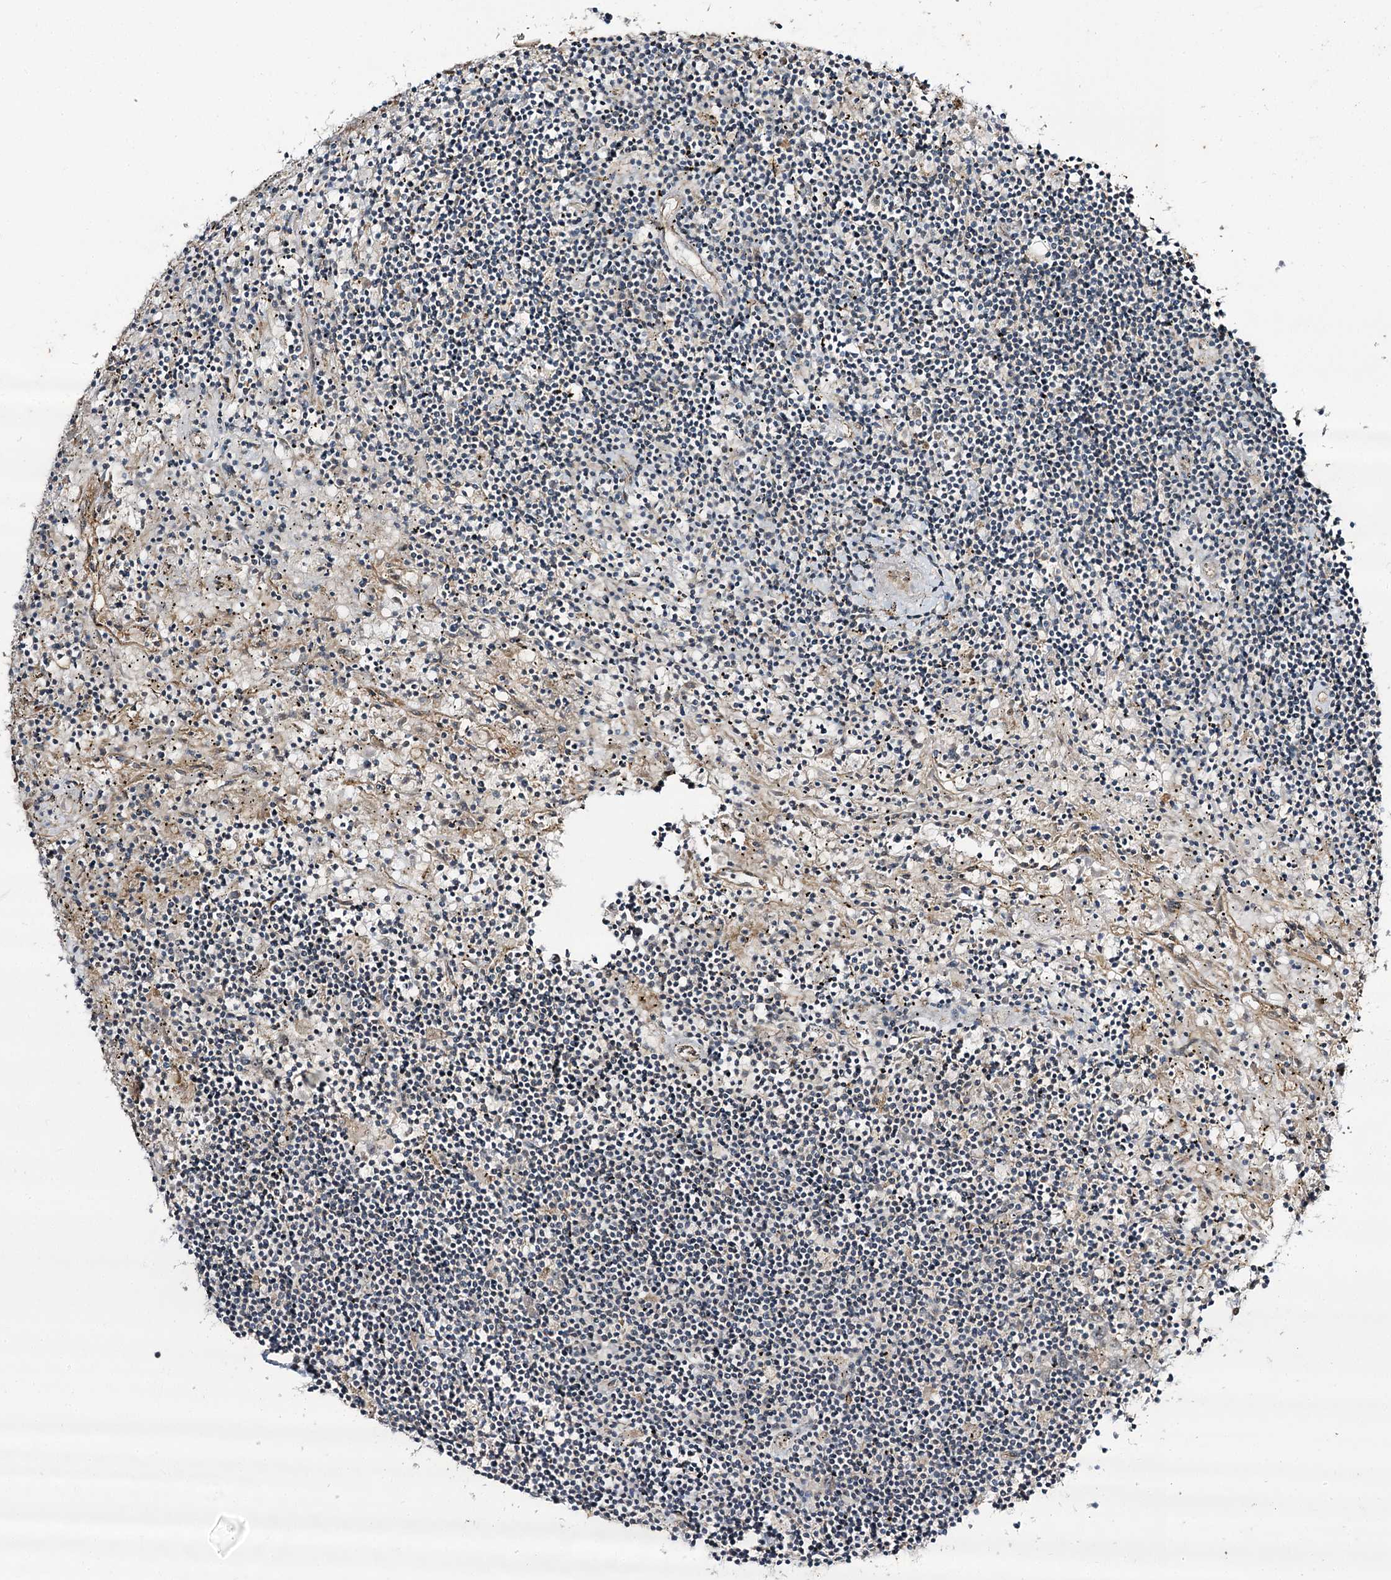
{"staining": {"intensity": "negative", "quantity": "none", "location": "none"}, "tissue": "lymphoma", "cell_type": "Tumor cells", "image_type": "cancer", "snomed": [{"axis": "morphology", "description": "Malignant lymphoma, non-Hodgkin's type, Low grade"}, {"axis": "topography", "description": "Spleen"}], "caption": "Immunohistochemistry (IHC) of human low-grade malignant lymphoma, non-Hodgkin's type demonstrates no positivity in tumor cells. (IHC, brightfield microscopy, high magnification).", "gene": "C11orf80", "patient": {"sex": "male", "age": 76}}